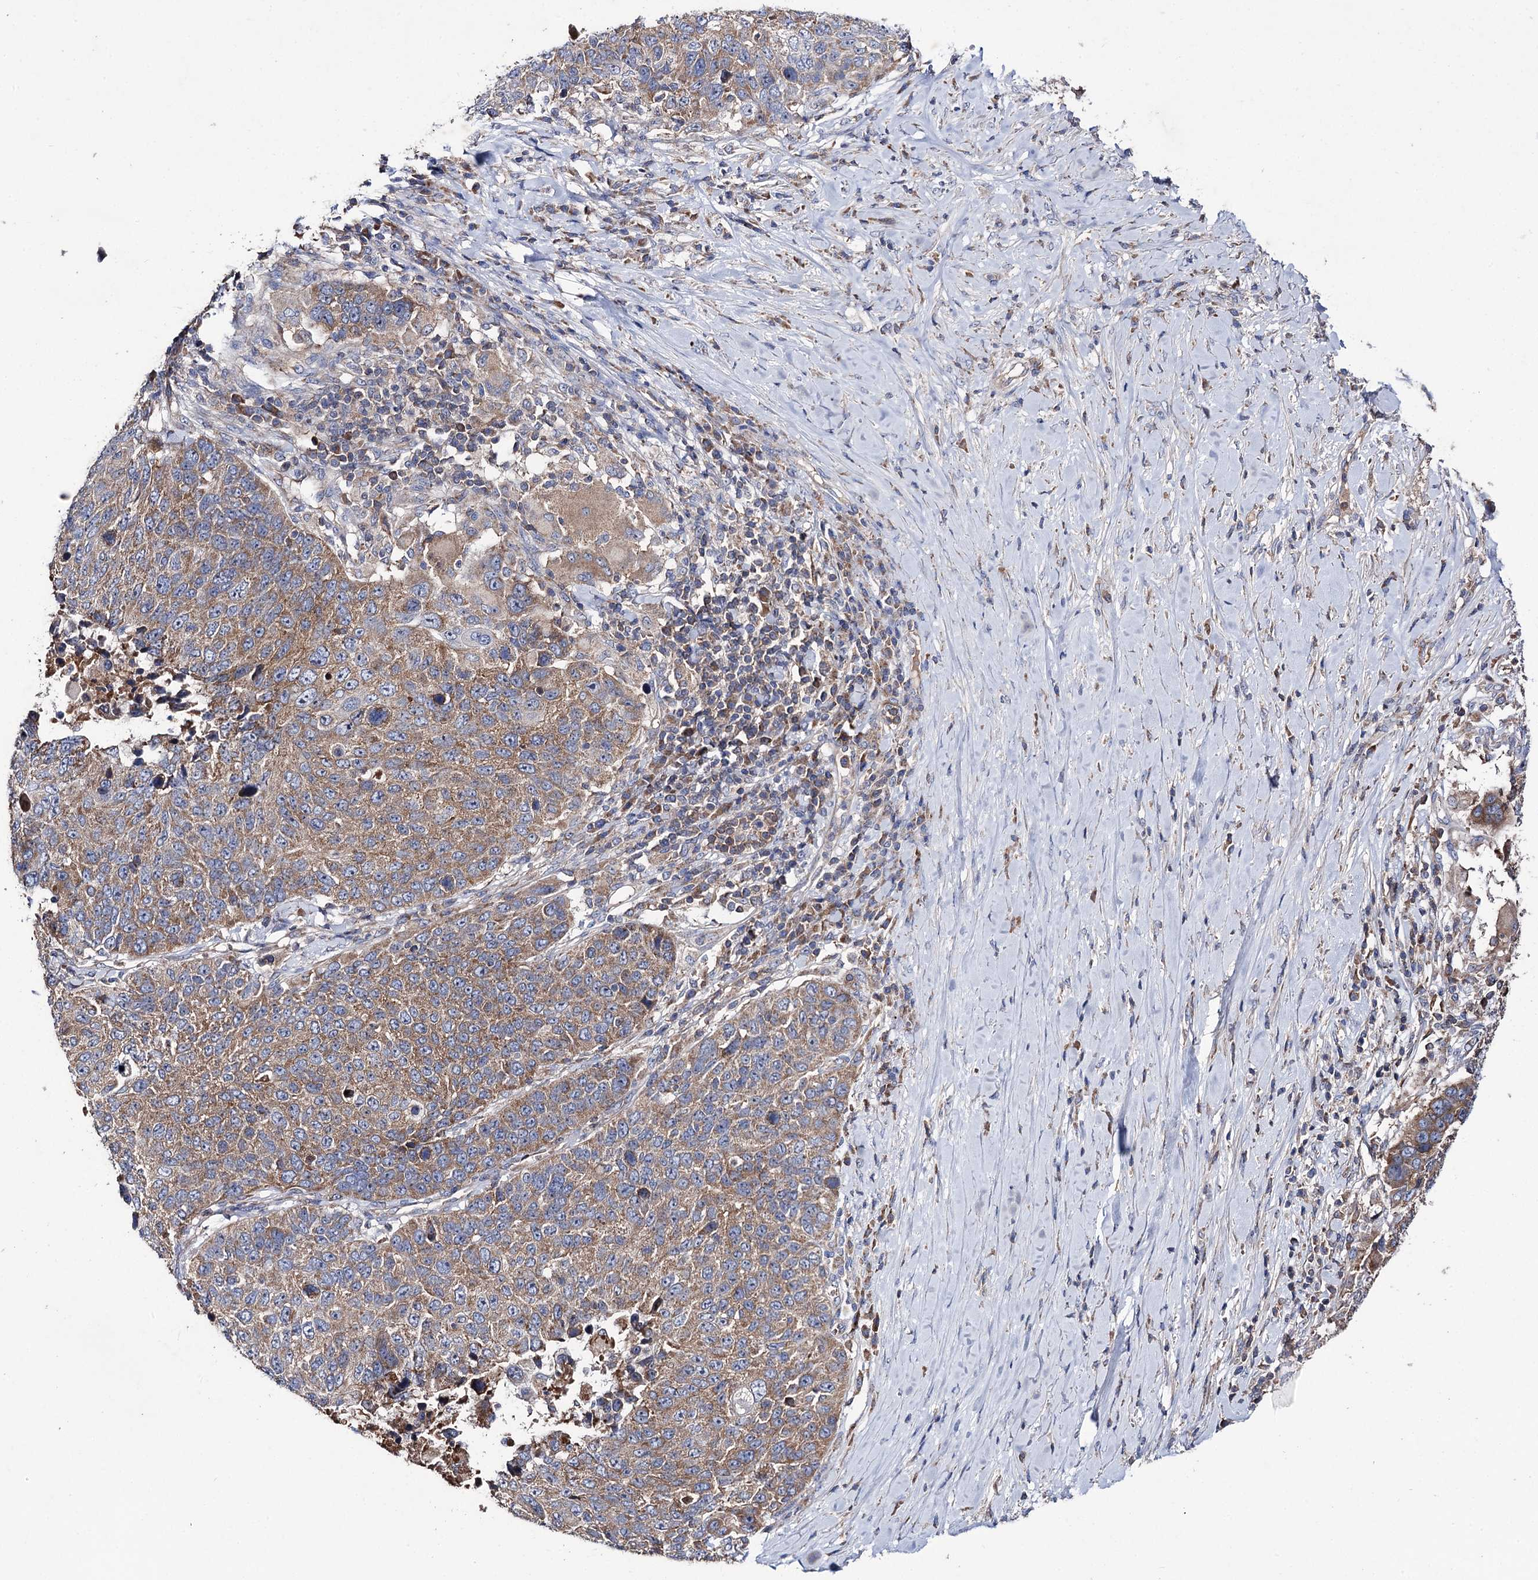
{"staining": {"intensity": "moderate", "quantity": ">75%", "location": "cytoplasmic/membranous"}, "tissue": "lung cancer", "cell_type": "Tumor cells", "image_type": "cancer", "snomed": [{"axis": "morphology", "description": "Normal tissue, NOS"}, {"axis": "morphology", "description": "Squamous cell carcinoma, NOS"}, {"axis": "topography", "description": "Lymph node"}, {"axis": "topography", "description": "Lung"}], "caption": "Immunohistochemistry histopathology image of neoplastic tissue: lung cancer (squamous cell carcinoma) stained using immunohistochemistry (IHC) shows medium levels of moderate protein expression localized specifically in the cytoplasmic/membranous of tumor cells, appearing as a cytoplasmic/membranous brown color.", "gene": "CLPB", "patient": {"sex": "male", "age": 66}}